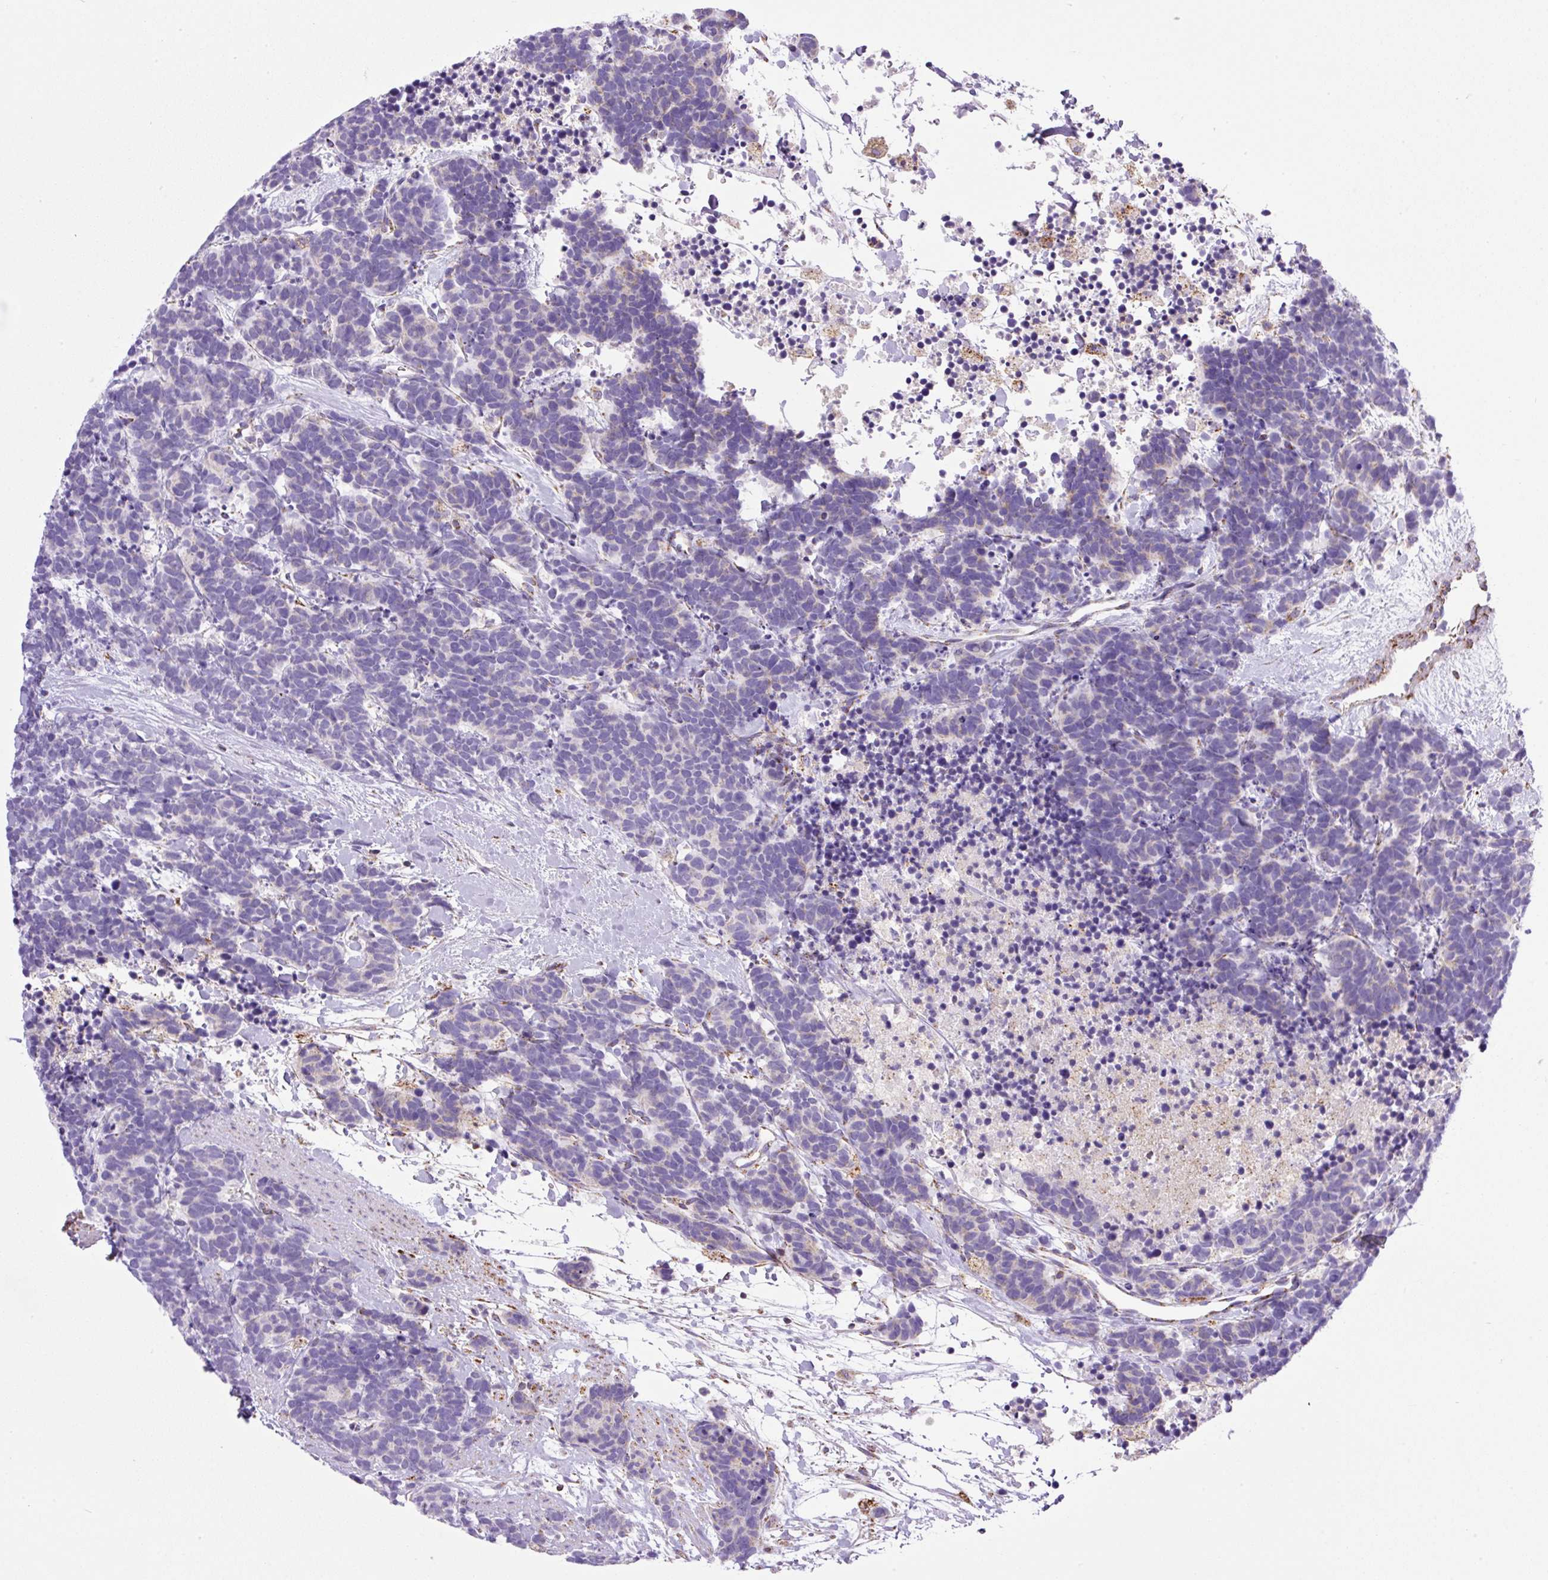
{"staining": {"intensity": "negative", "quantity": "none", "location": "none"}, "tissue": "carcinoid", "cell_type": "Tumor cells", "image_type": "cancer", "snomed": [{"axis": "morphology", "description": "Carcinoma, NOS"}, {"axis": "morphology", "description": "Carcinoid, malignant, NOS"}, {"axis": "topography", "description": "Prostate"}], "caption": "Tumor cells show no significant protein expression in carcinoma.", "gene": "NF1", "patient": {"sex": "male", "age": 57}}